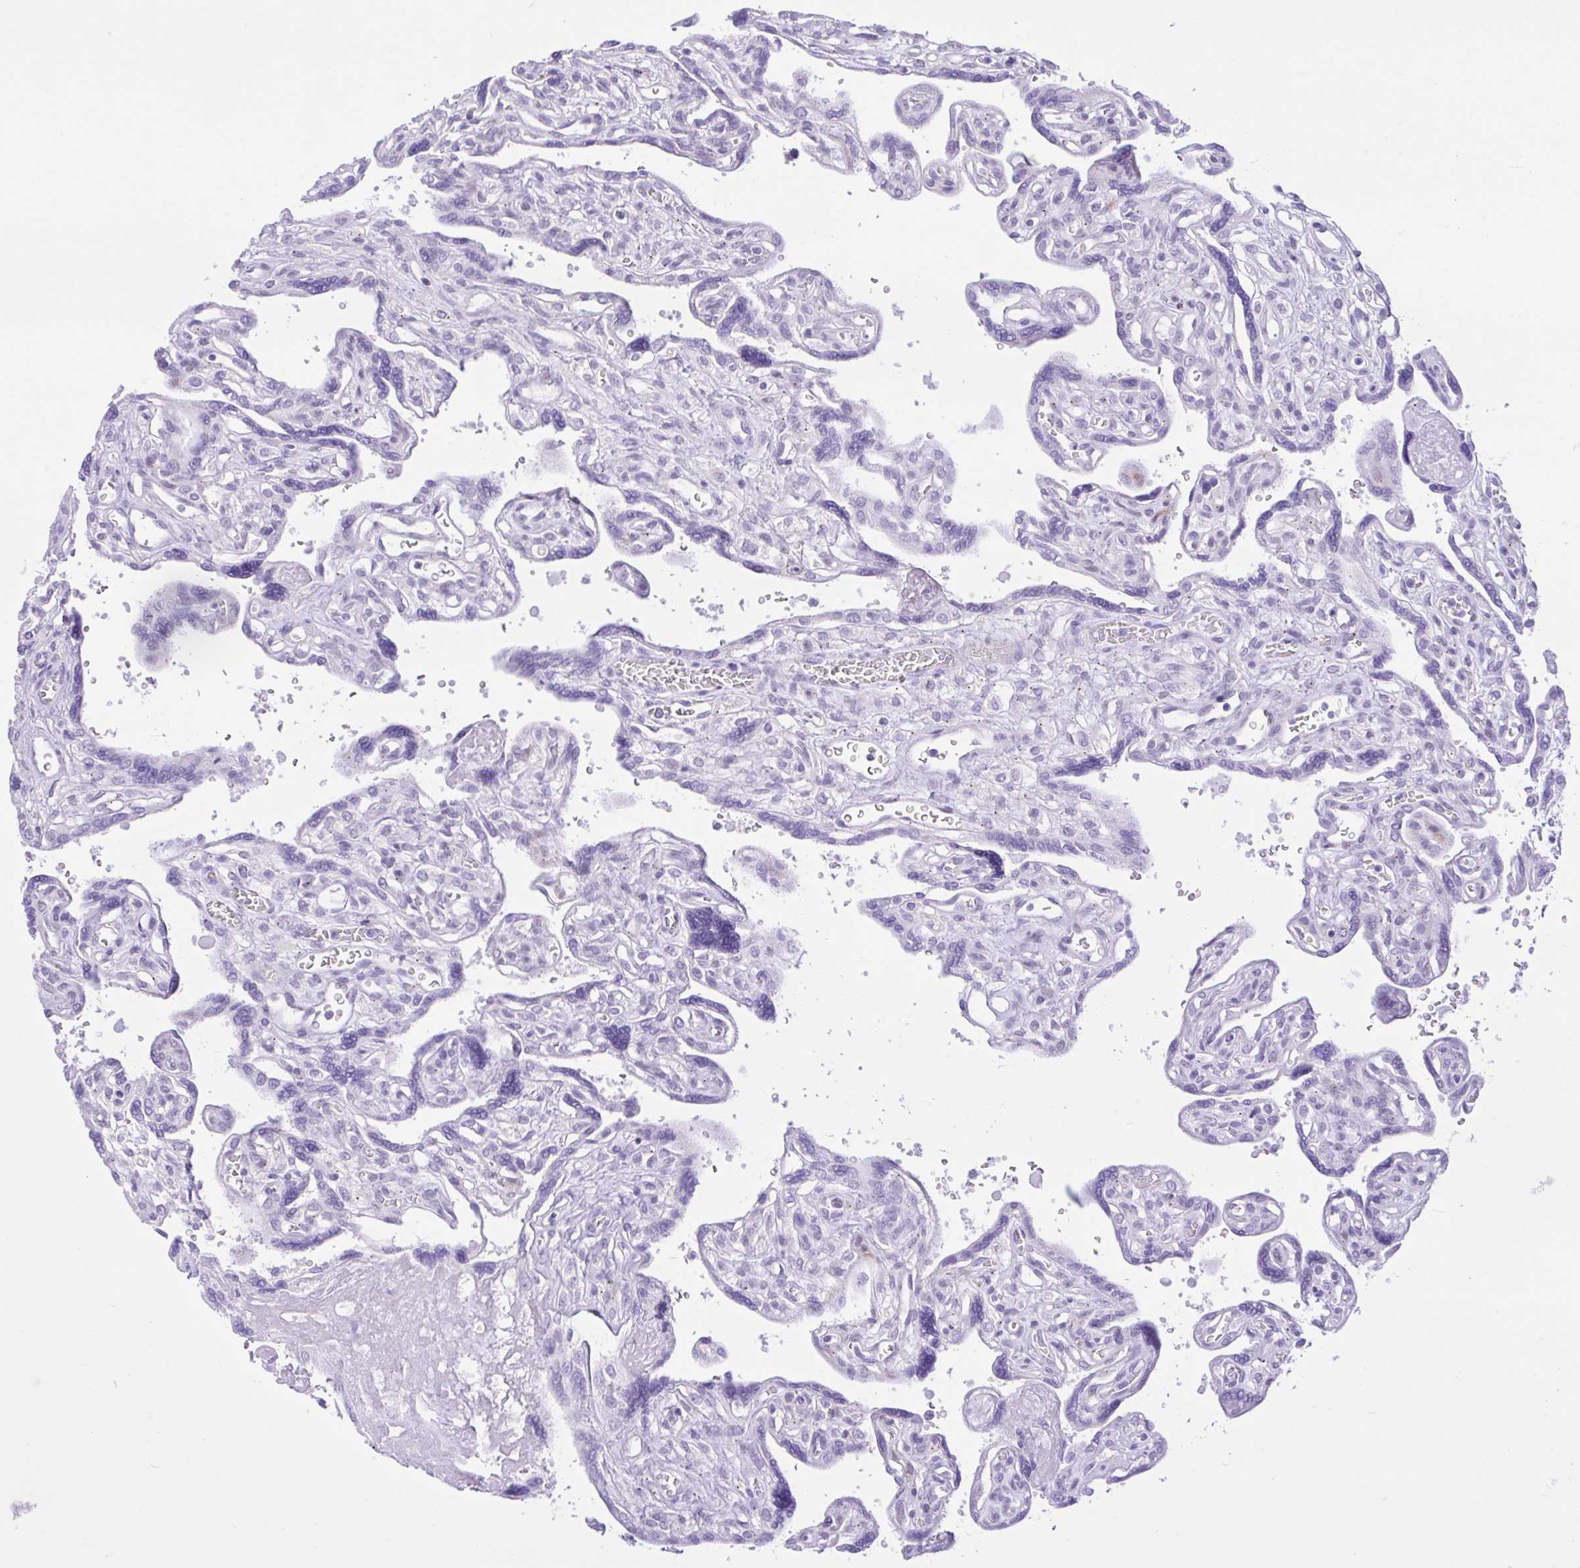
{"staining": {"intensity": "negative", "quantity": "none", "location": "none"}, "tissue": "placenta", "cell_type": "Trophoblastic cells", "image_type": "normal", "snomed": [{"axis": "morphology", "description": "Normal tissue, NOS"}, {"axis": "topography", "description": "Placenta"}], "caption": "Immunohistochemistry (IHC) image of unremarkable placenta: placenta stained with DAB demonstrates no significant protein expression in trophoblastic cells.", "gene": "REEP1", "patient": {"sex": "female", "age": 39}}